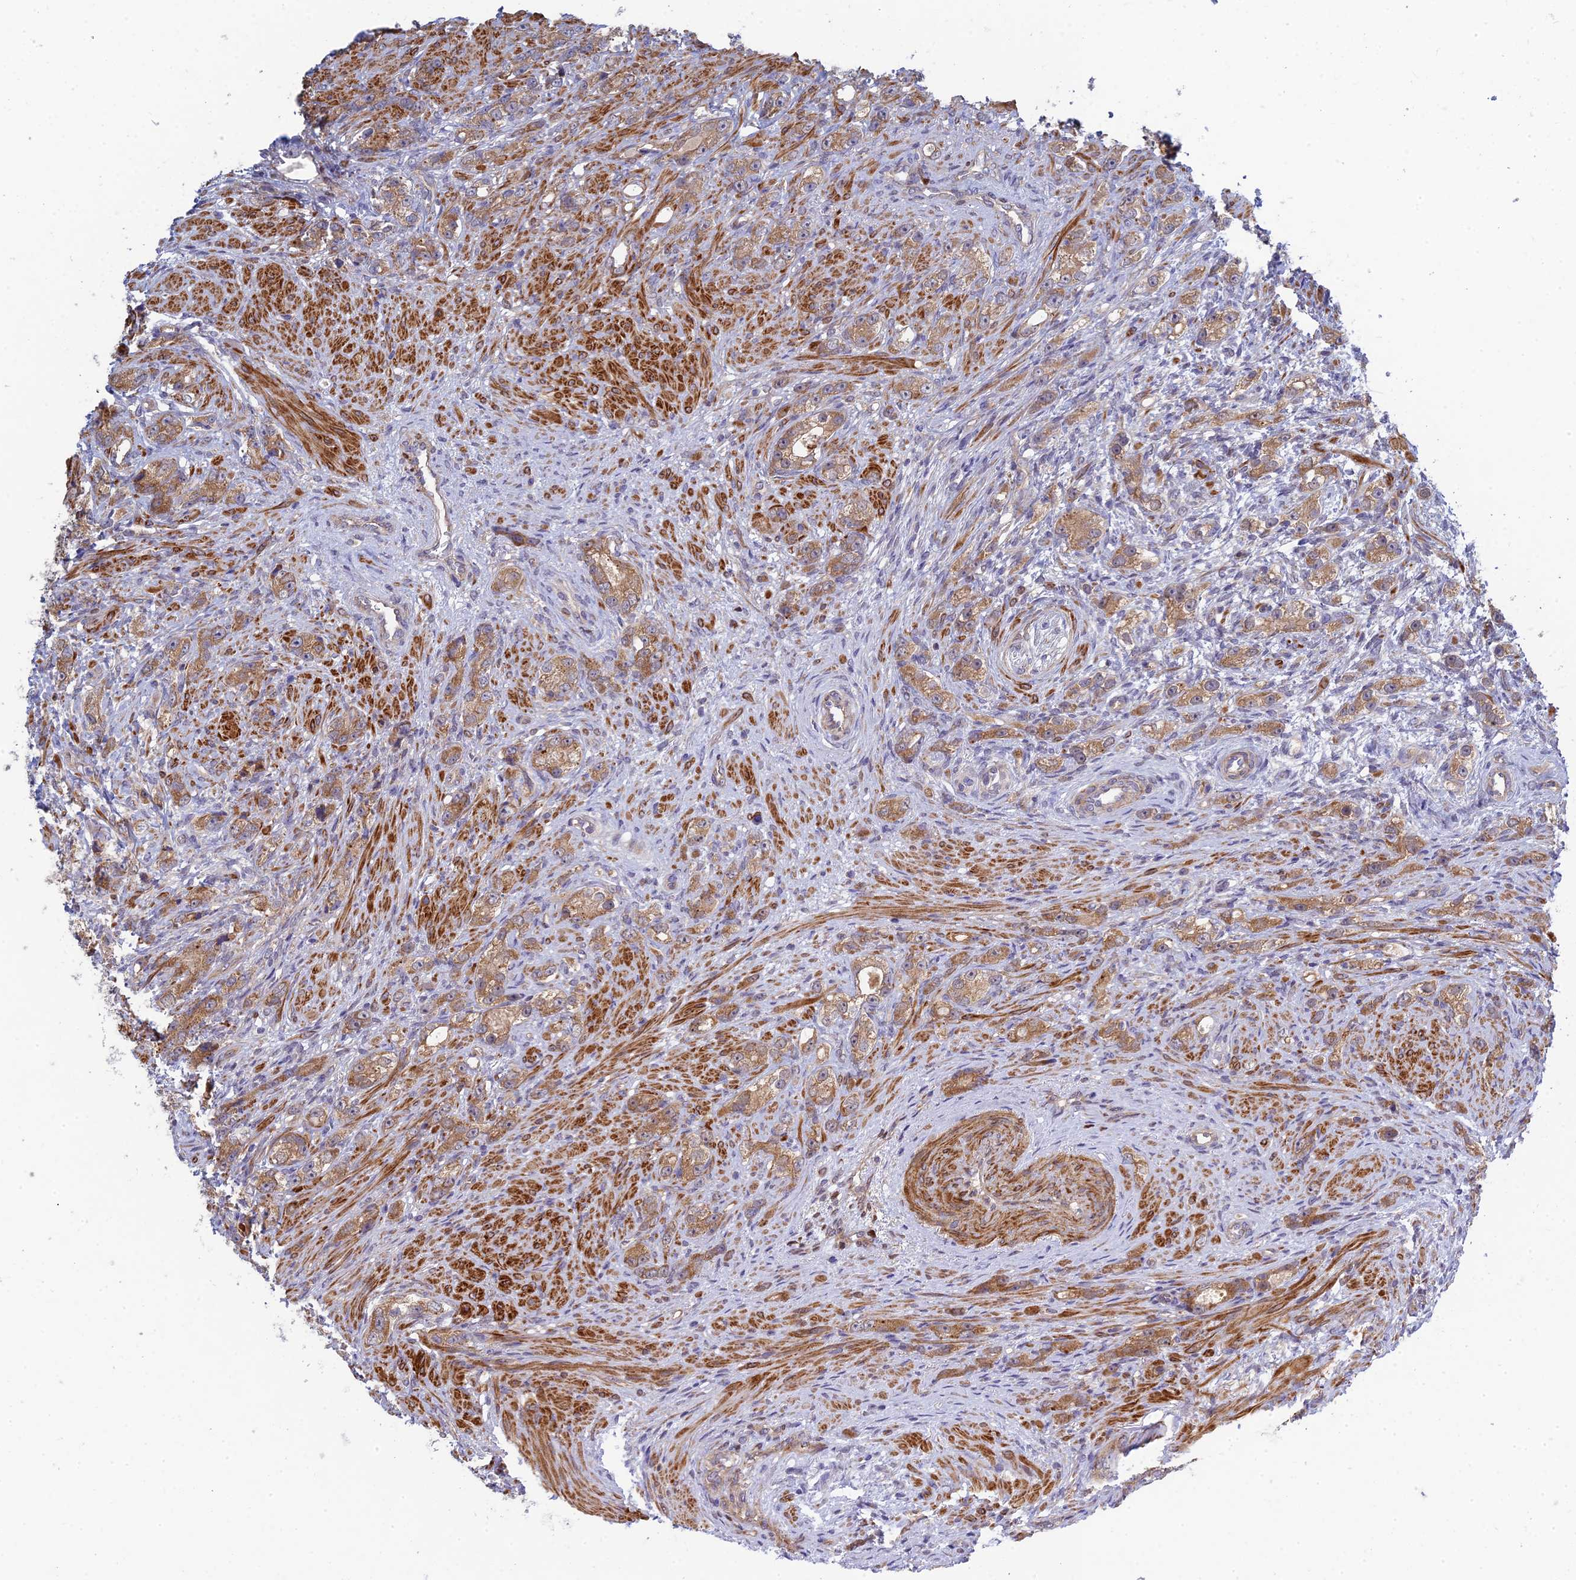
{"staining": {"intensity": "moderate", "quantity": ">75%", "location": "cytoplasmic/membranous"}, "tissue": "prostate cancer", "cell_type": "Tumor cells", "image_type": "cancer", "snomed": [{"axis": "morphology", "description": "Adenocarcinoma, High grade"}, {"axis": "topography", "description": "Prostate"}], "caption": "DAB (3,3'-diaminobenzidine) immunohistochemical staining of prostate adenocarcinoma (high-grade) shows moderate cytoplasmic/membranous protein expression in about >75% of tumor cells.", "gene": "INCA1", "patient": {"sex": "male", "age": 63}}